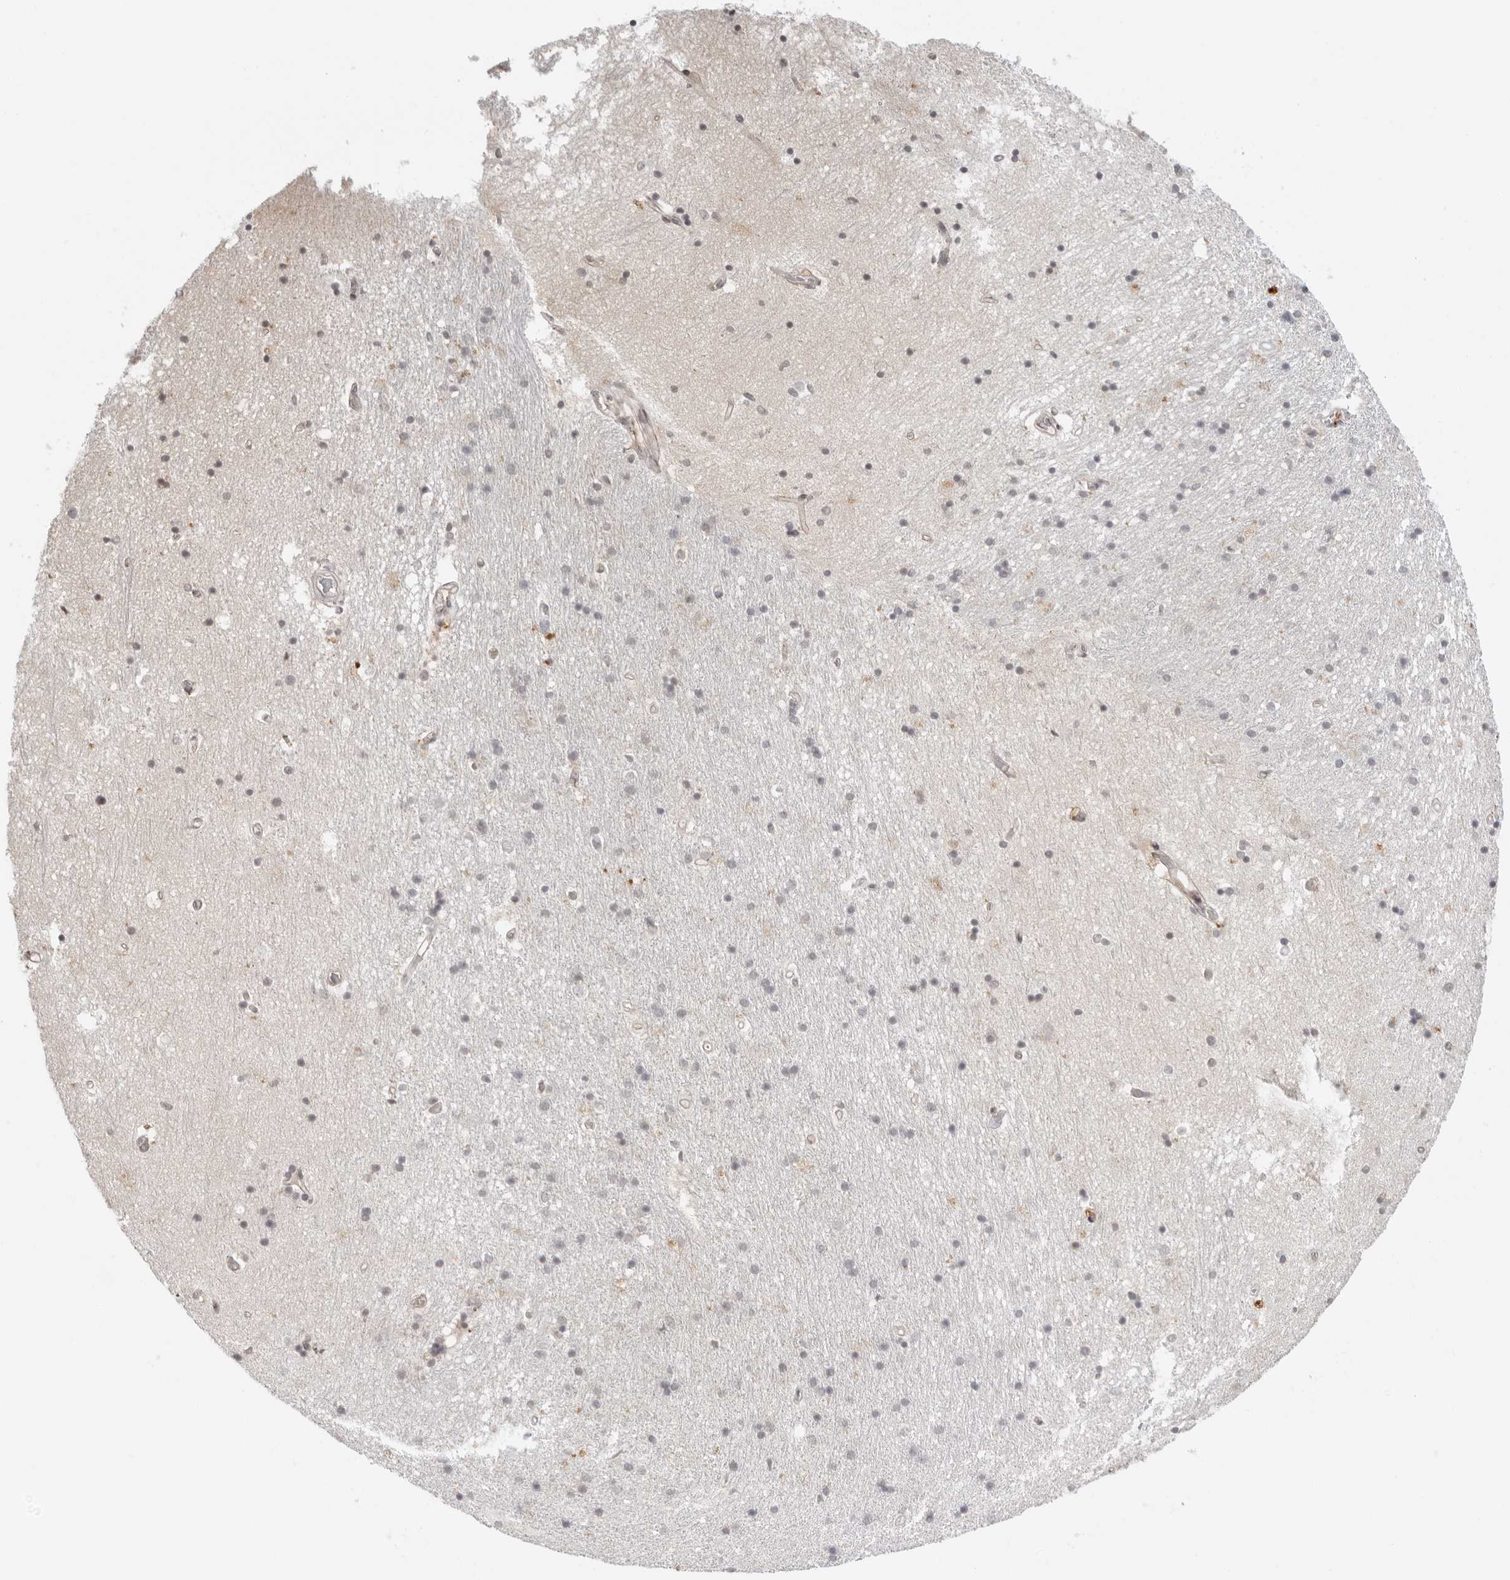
{"staining": {"intensity": "negative", "quantity": "none", "location": "none"}, "tissue": "hippocampus", "cell_type": "Glial cells", "image_type": "normal", "snomed": [{"axis": "morphology", "description": "Normal tissue, NOS"}, {"axis": "topography", "description": "Hippocampus"}], "caption": "Immunohistochemical staining of benign human hippocampus demonstrates no significant expression in glial cells.", "gene": "TRAPPC3", "patient": {"sex": "male", "age": 45}}